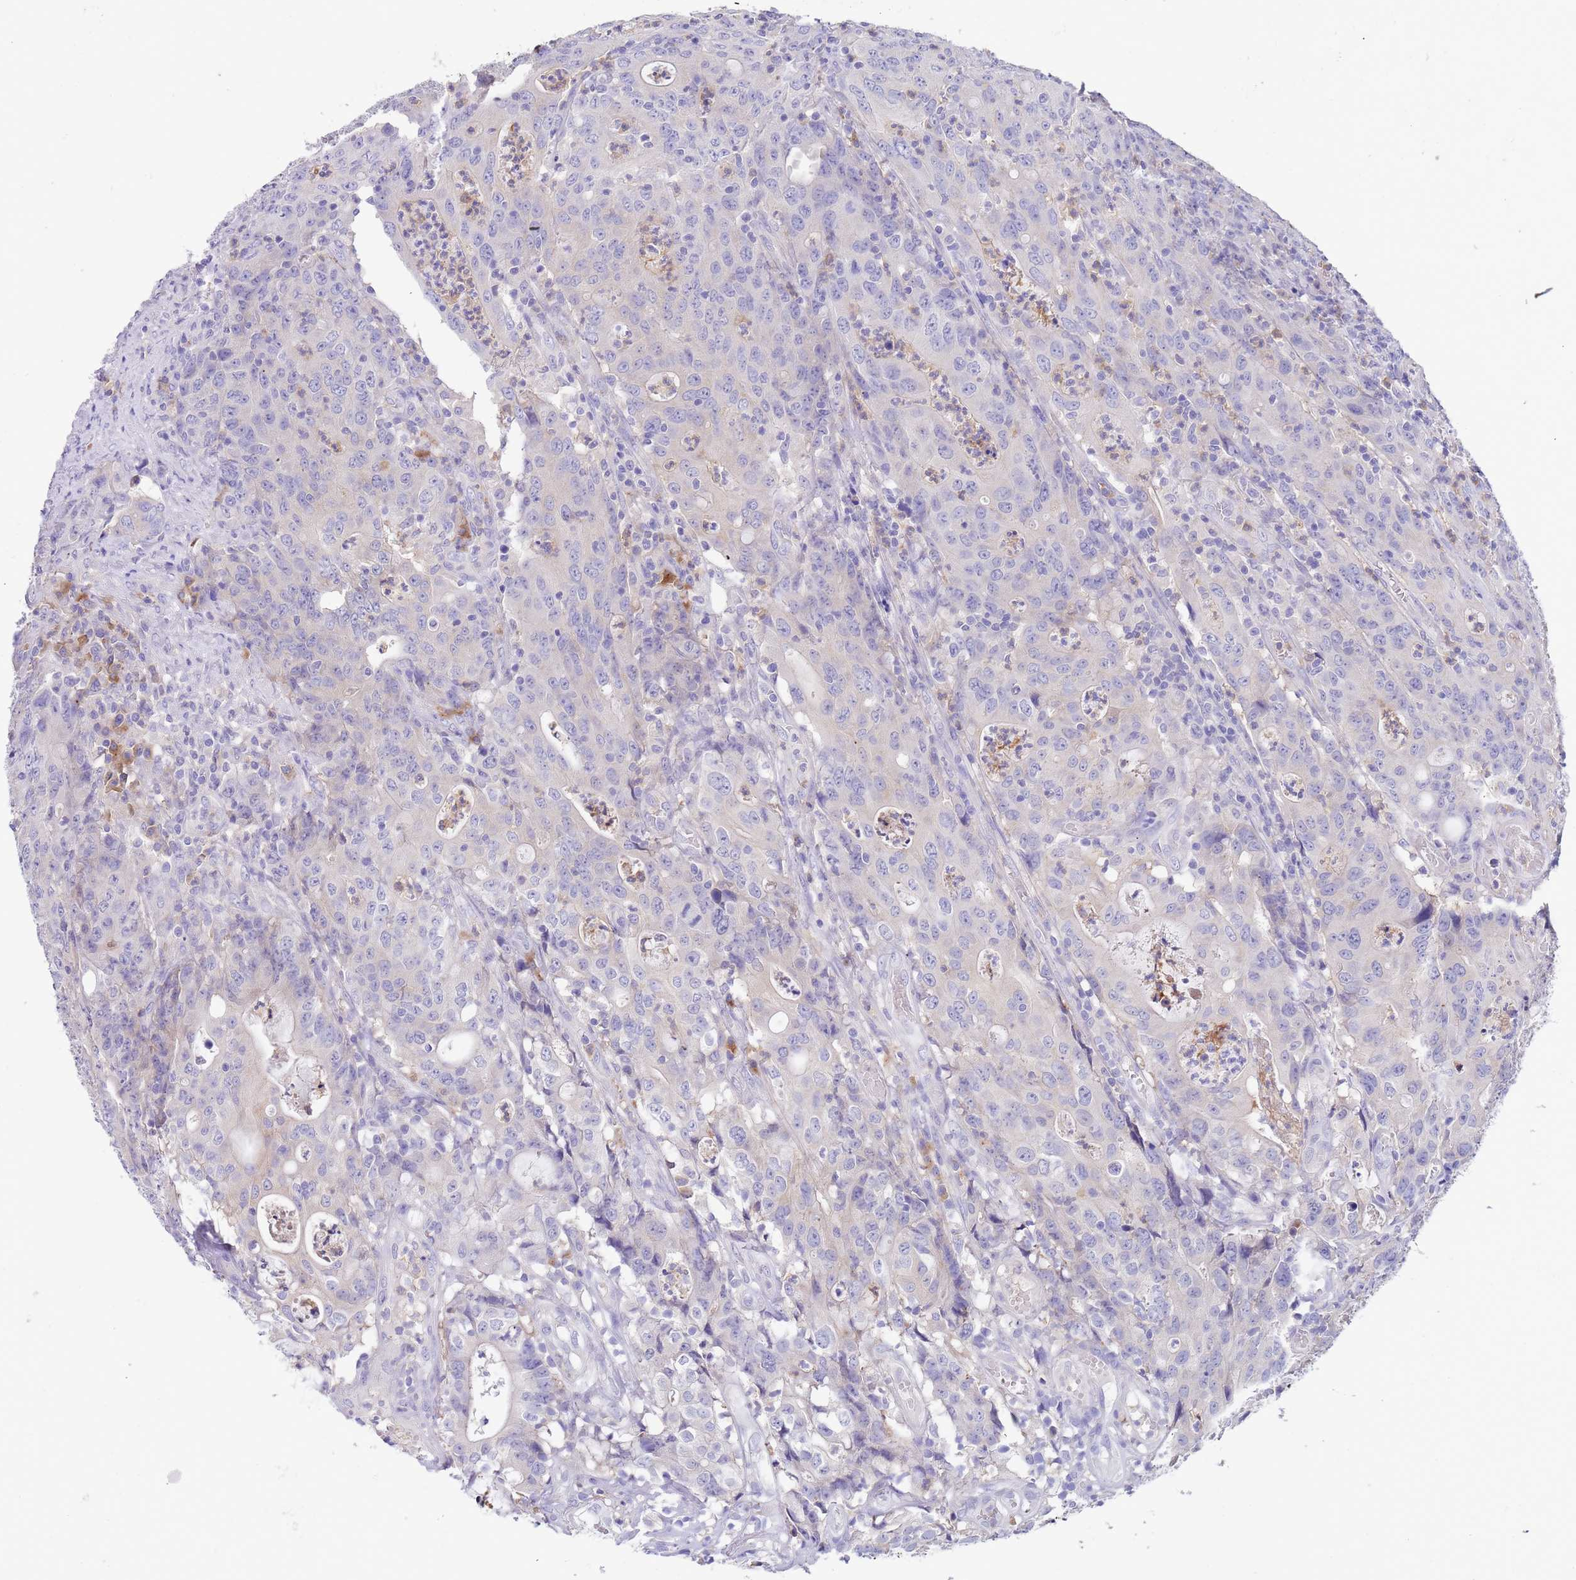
{"staining": {"intensity": "negative", "quantity": "none", "location": "none"}, "tissue": "colorectal cancer", "cell_type": "Tumor cells", "image_type": "cancer", "snomed": [{"axis": "morphology", "description": "Adenocarcinoma, NOS"}, {"axis": "topography", "description": "Colon"}], "caption": "An immunohistochemistry (IHC) image of adenocarcinoma (colorectal) is shown. There is no staining in tumor cells of adenocarcinoma (colorectal).", "gene": "TYW1", "patient": {"sex": "male", "age": 83}}